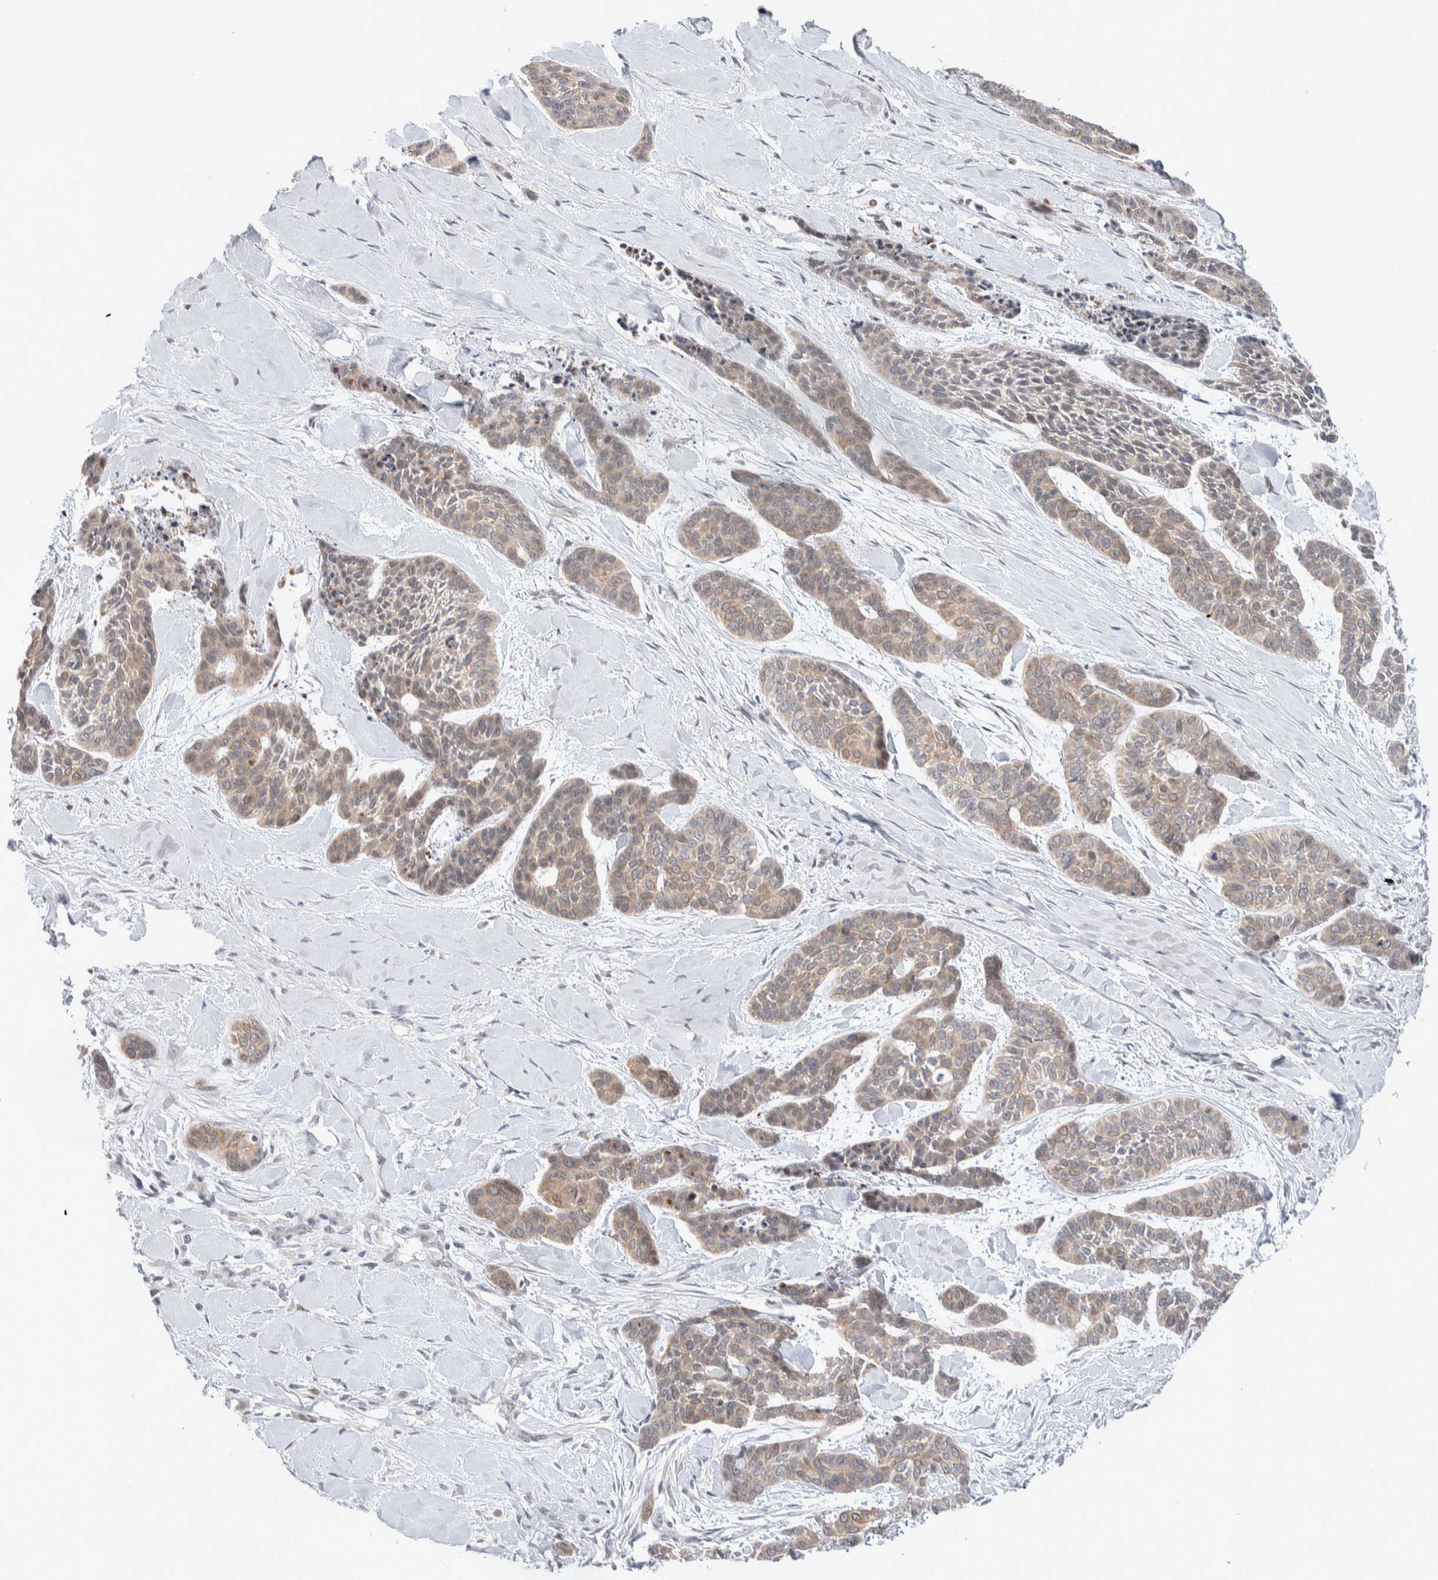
{"staining": {"intensity": "moderate", "quantity": "25%-75%", "location": "cytoplasmic/membranous"}, "tissue": "skin cancer", "cell_type": "Tumor cells", "image_type": "cancer", "snomed": [{"axis": "morphology", "description": "Basal cell carcinoma"}, {"axis": "topography", "description": "Skin"}], "caption": "About 25%-75% of tumor cells in human skin cancer display moderate cytoplasmic/membranous protein positivity as visualized by brown immunohistochemical staining.", "gene": "CRAT", "patient": {"sex": "female", "age": 64}}